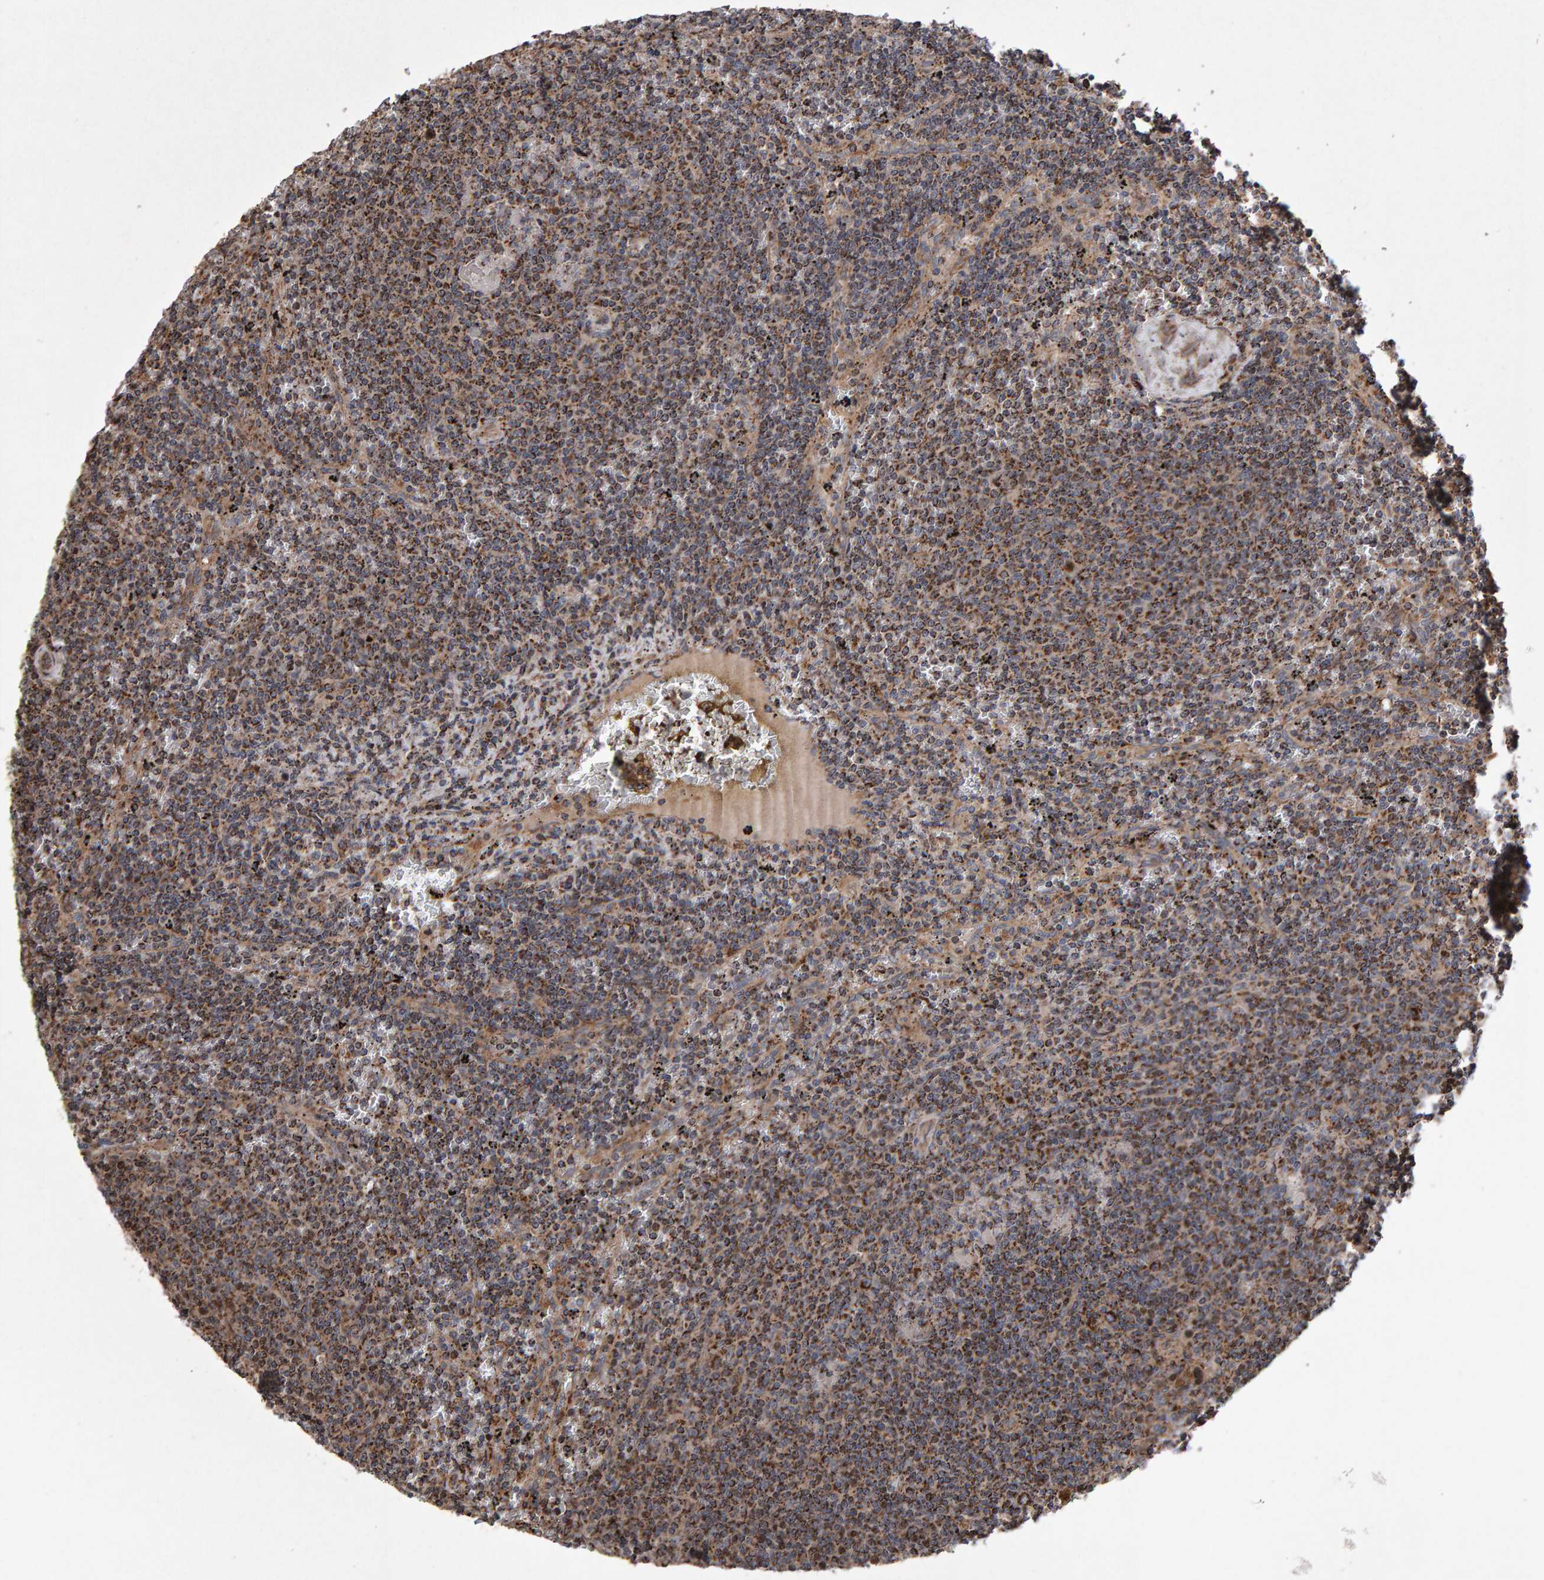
{"staining": {"intensity": "moderate", "quantity": ">75%", "location": "cytoplasmic/membranous"}, "tissue": "lymphoma", "cell_type": "Tumor cells", "image_type": "cancer", "snomed": [{"axis": "morphology", "description": "Malignant lymphoma, non-Hodgkin's type, Low grade"}, {"axis": "topography", "description": "Spleen"}], "caption": "Human lymphoma stained for a protein (brown) exhibits moderate cytoplasmic/membranous positive expression in about >75% of tumor cells.", "gene": "PECR", "patient": {"sex": "female", "age": 50}}